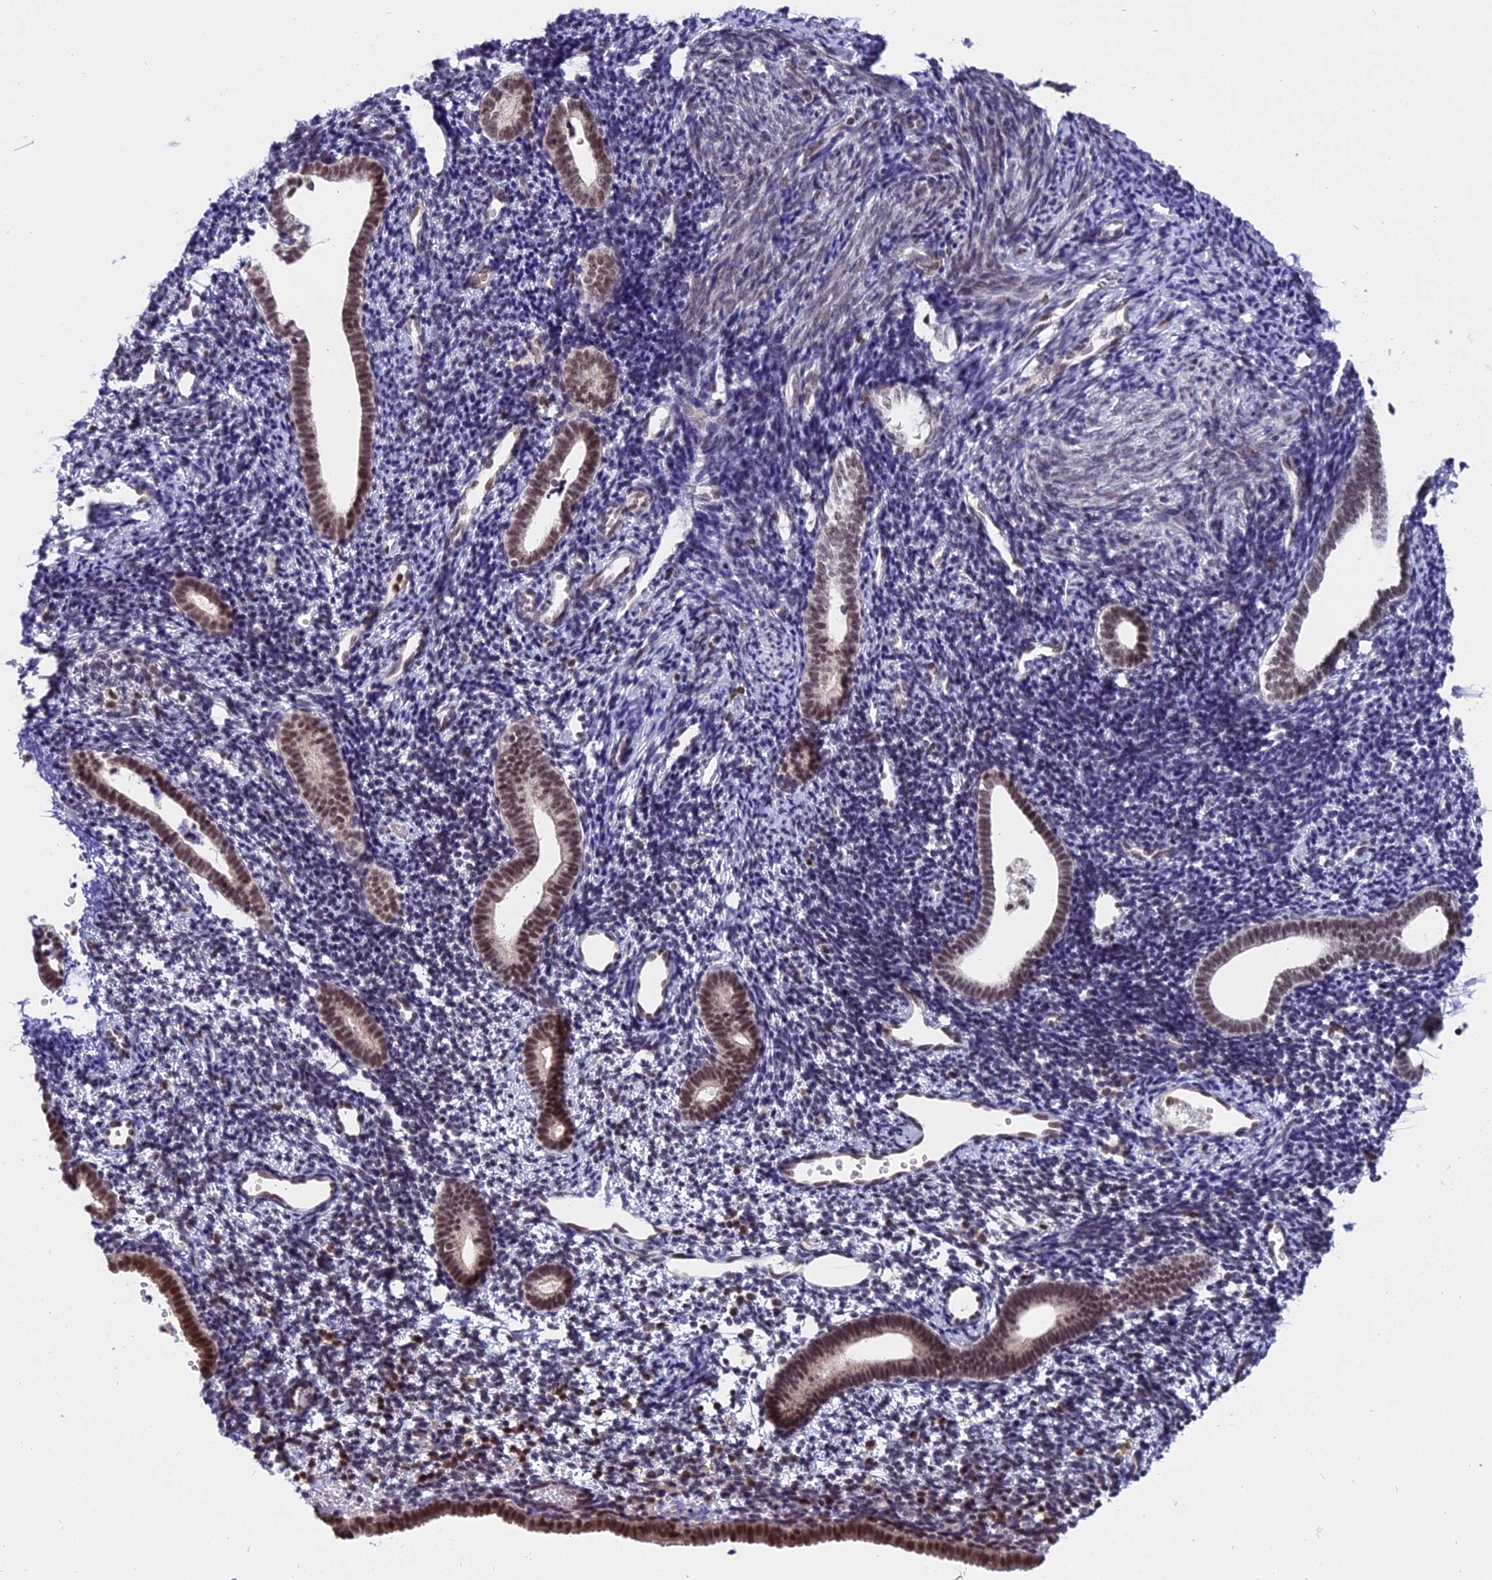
{"staining": {"intensity": "negative", "quantity": "none", "location": "none"}, "tissue": "endometrium", "cell_type": "Cells in endometrial stroma", "image_type": "normal", "snomed": [{"axis": "morphology", "description": "Normal tissue, NOS"}, {"axis": "topography", "description": "Endometrium"}], "caption": "Photomicrograph shows no significant protein staining in cells in endometrial stroma of unremarkable endometrium.", "gene": "TADA3", "patient": {"sex": "female", "age": 56}}